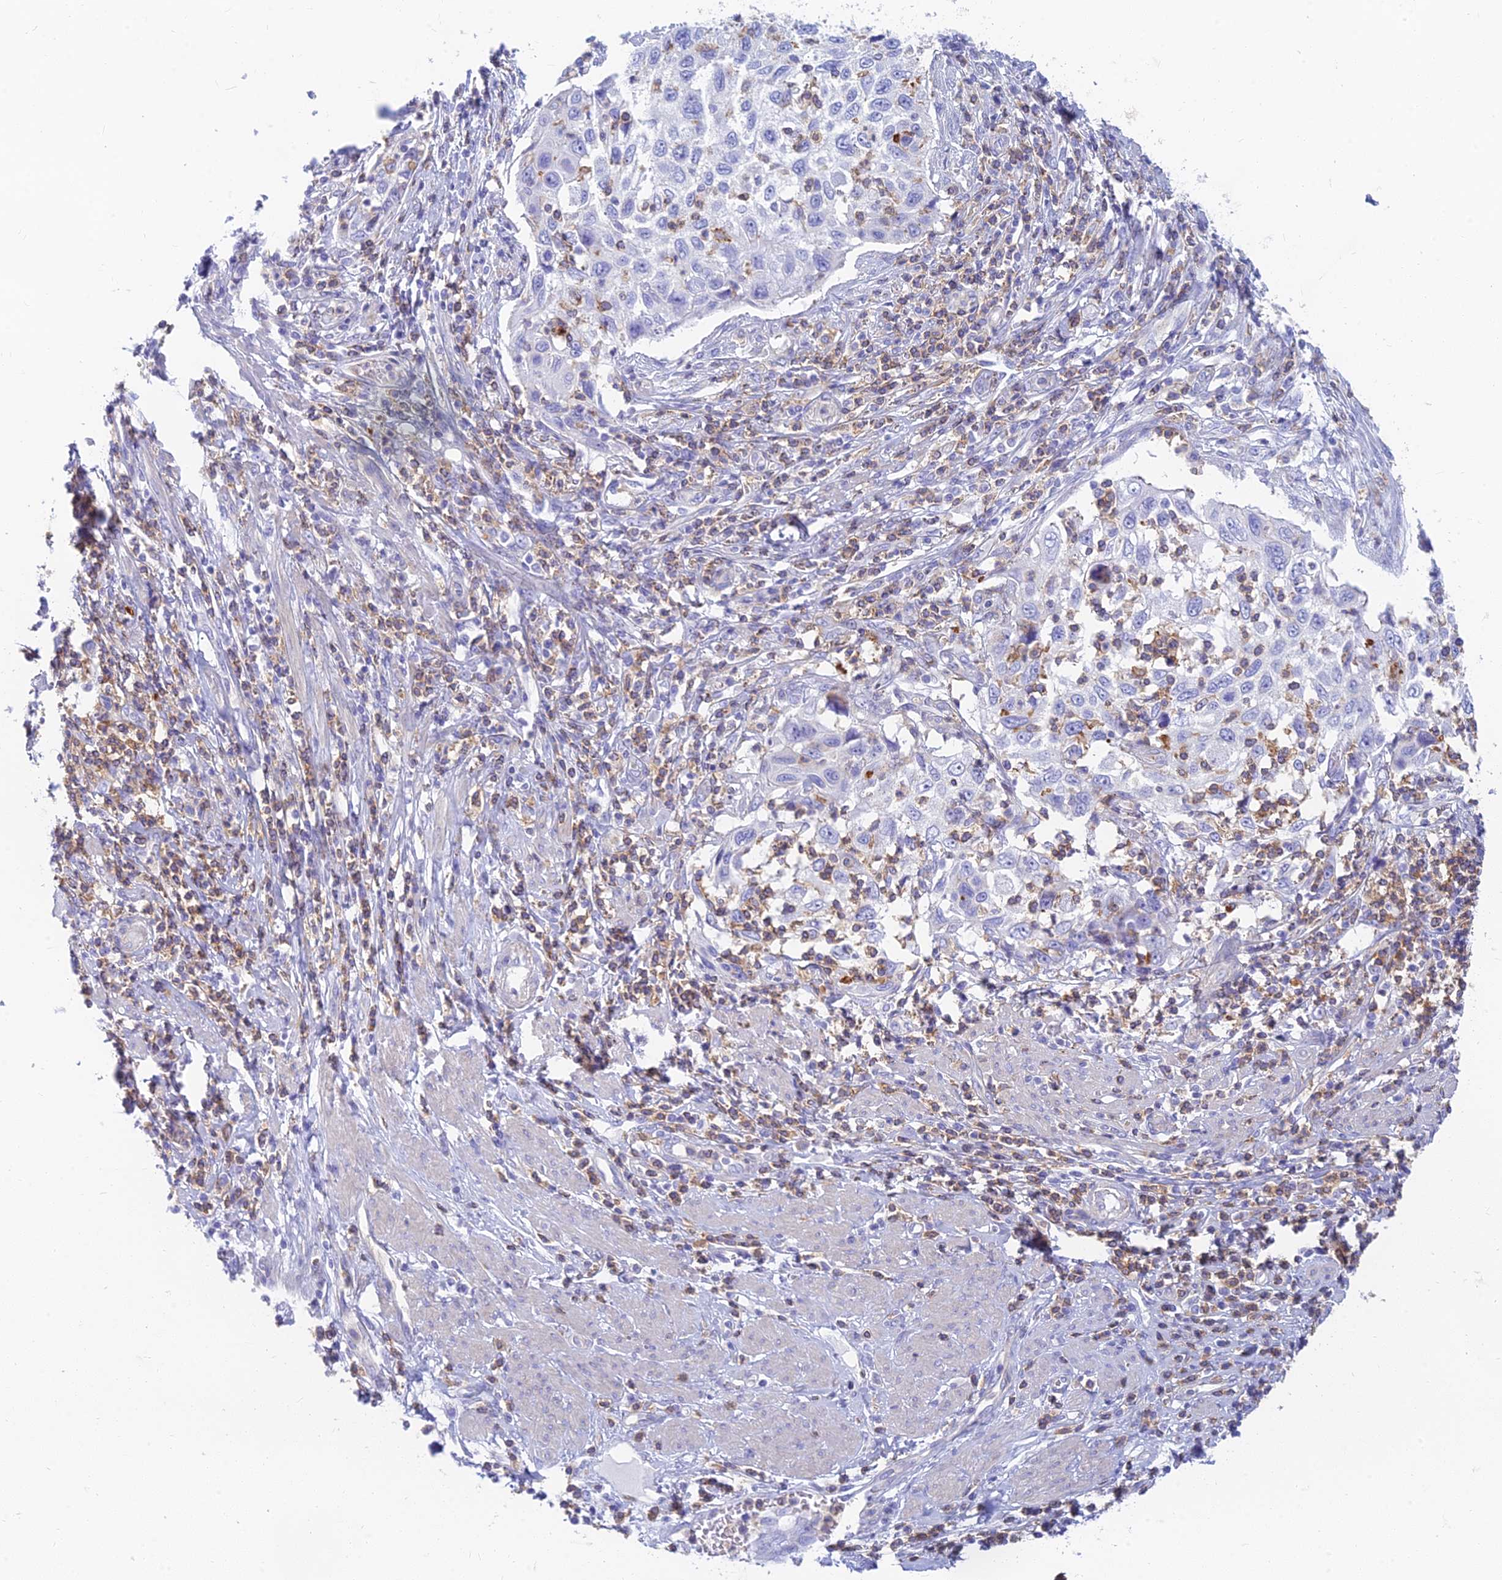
{"staining": {"intensity": "negative", "quantity": "none", "location": "none"}, "tissue": "cervical cancer", "cell_type": "Tumor cells", "image_type": "cancer", "snomed": [{"axis": "morphology", "description": "Squamous cell carcinoma, NOS"}, {"axis": "topography", "description": "Cervix"}], "caption": "Photomicrograph shows no protein positivity in tumor cells of squamous cell carcinoma (cervical) tissue.", "gene": "STRN4", "patient": {"sex": "female", "age": 70}}